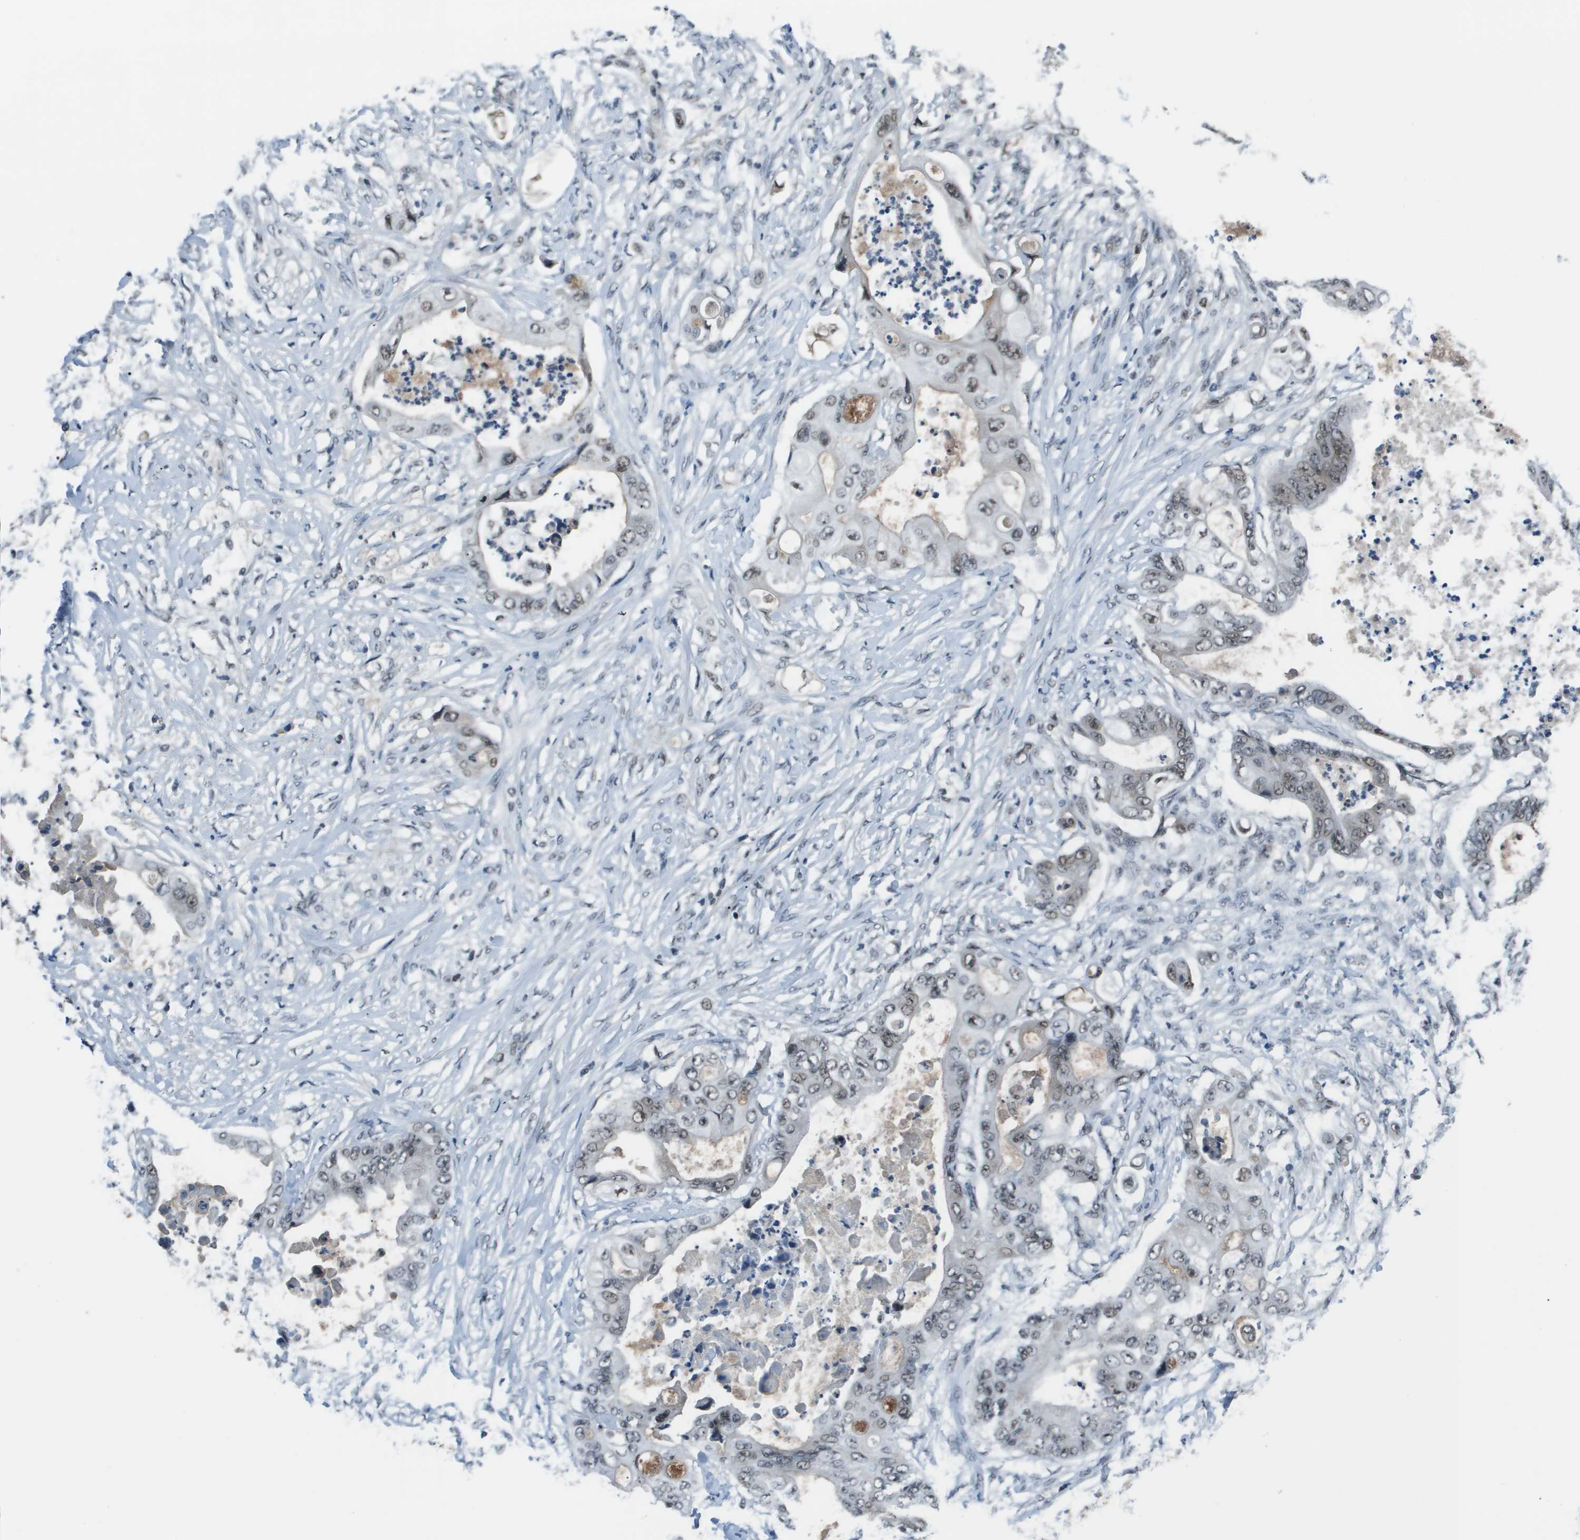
{"staining": {"intensity": "weak", "quantity": ">75%", "location": "nuclear"}, "tissue": "stomach cancer", "cell_type": "Tumor cells", "image_type": "cancer", "snomed": [{"axis": "morphology", "description": "Adenocarcinoma, NOS"}, {"axis": "topography", "description": "Stomach"}], "caption": "Human stomach cancer (adenocarcinoma) stained with a brown dye reveals weak nuclear positive staining in about >75% of tumor cells.", "gene": "THRAP3", "patient": {"sex": "female", "age": 73}}